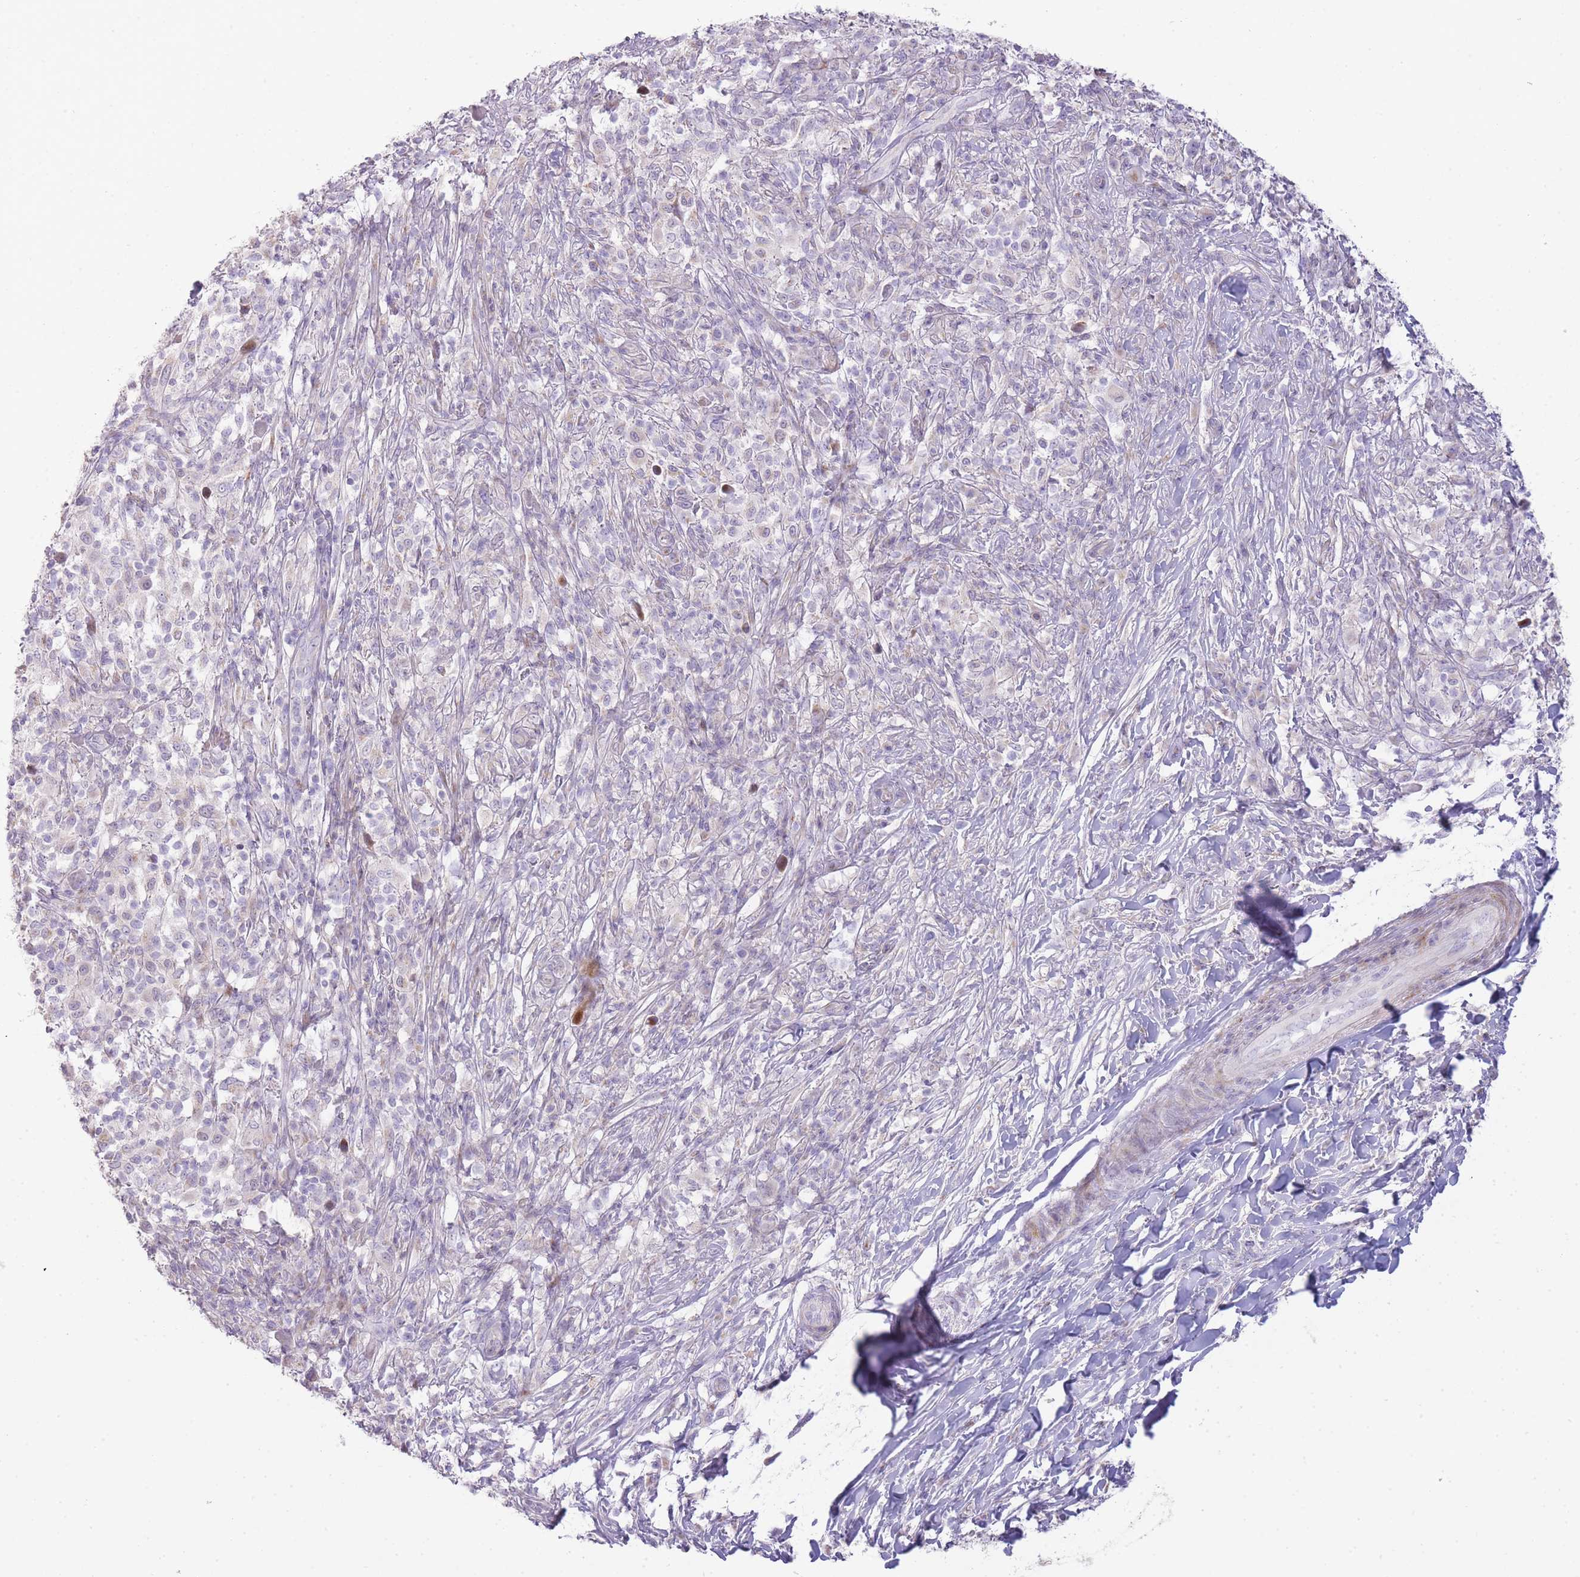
{"staining": {"intensity": "negative", "quantity": "none", "location": "none"}, "tissue": "melanoma", "cell_type": "Tumor cells", "image_type": "cancer", "snomed": [{"axis": "morphology", "description": "Malignant melanoma, NOS"}, {"axis": "topography", "description": "Skin"}], "caption": "Tumor cells show no significant protein staining in malignant melanoma.", "gene": "PPP3R2", "patient": {"sex": "male", "age": 66}}